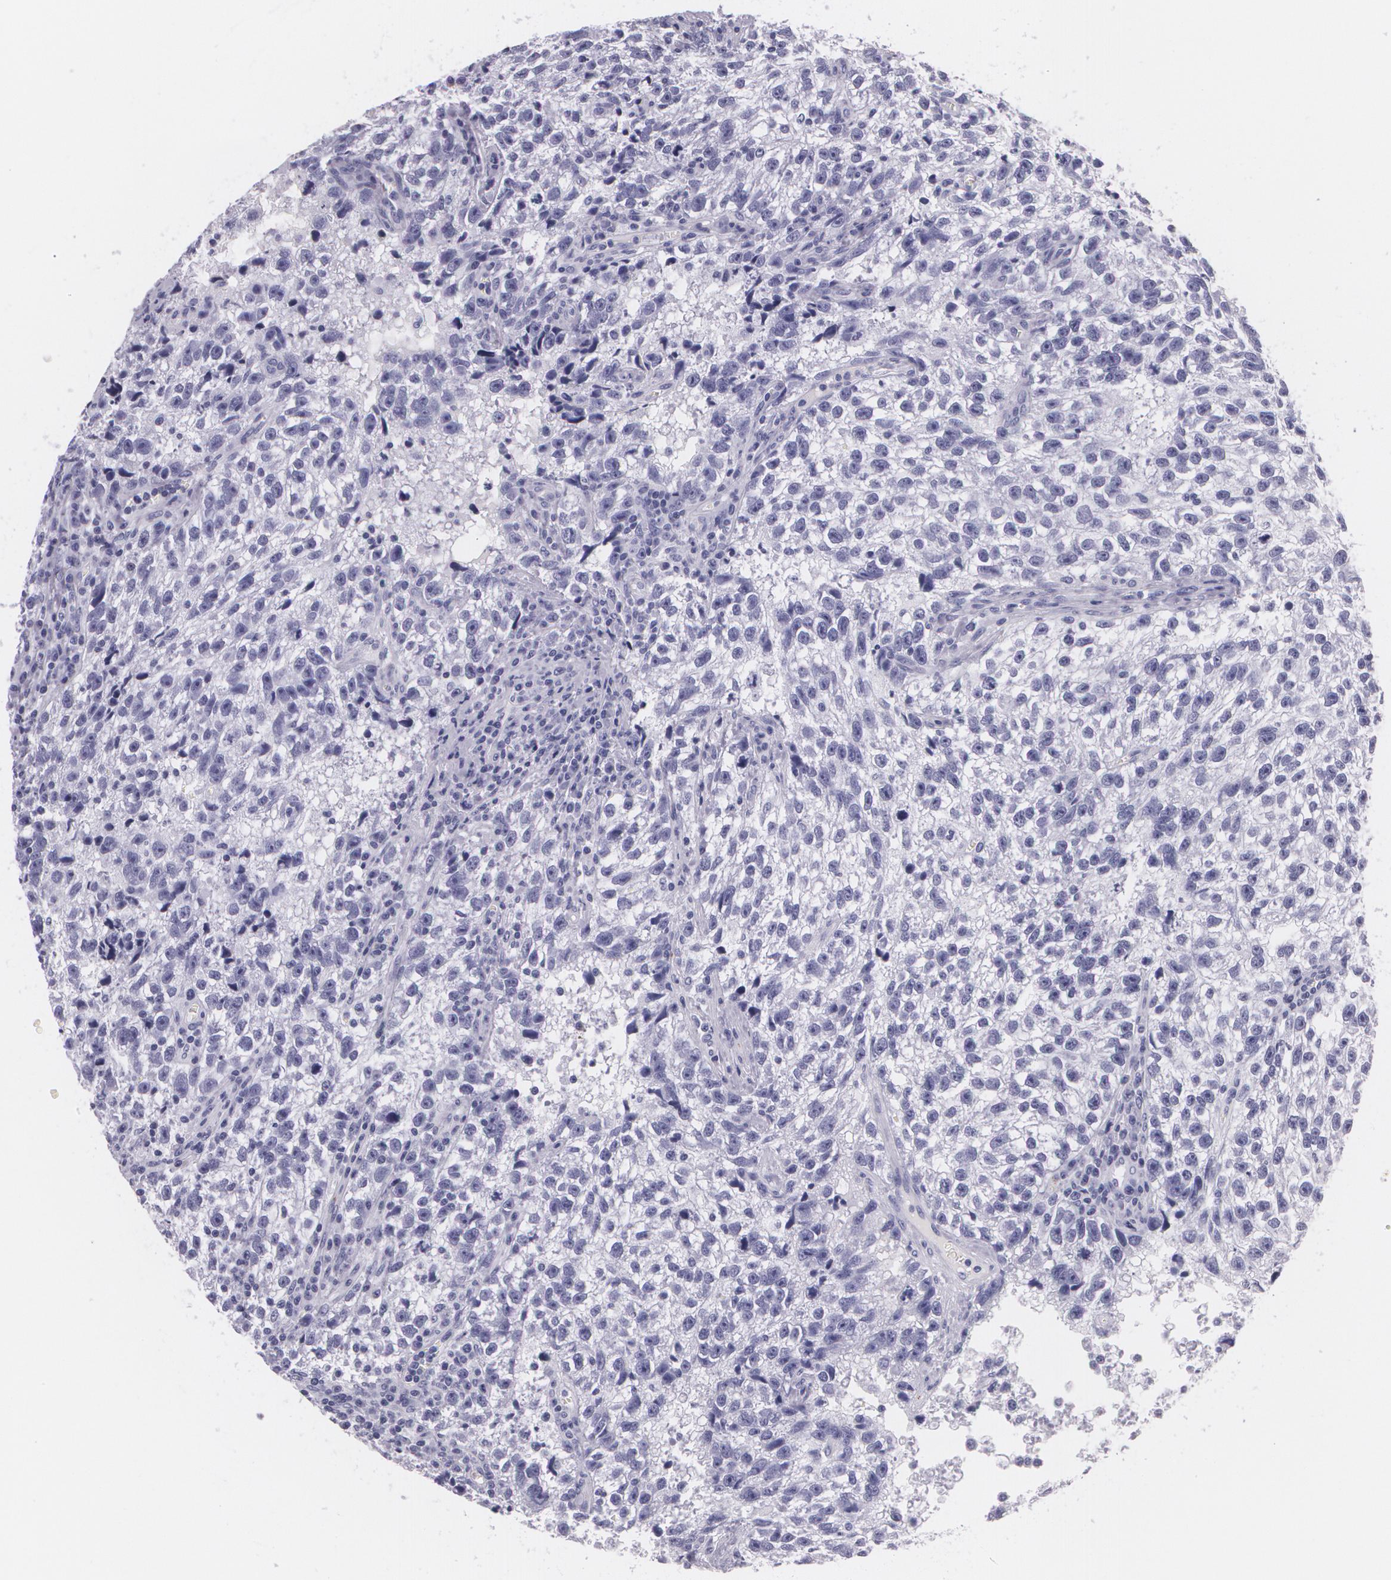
{"staining": {"intensity": "negative", "quantity": "none", "location": "none"}, "tissue": "testis cancer", "cell_type": "Tumor cells", "image_type": "cancer", "snomed": [{"axis": "morphology", "description": "Seminoma, NOS"}, {"axis": "topography", "description": "Testis"}], "caption": "The micrograph displays no significant positivity in tumor cells of testis cancer (seminoma). (DAB (3,3'-diaminobenzidine) immunohistochemistry visualized using brightfield microscopy, high magnification).", "gene": "DLG4", "patient": {"sex": "male", "age": 38}}